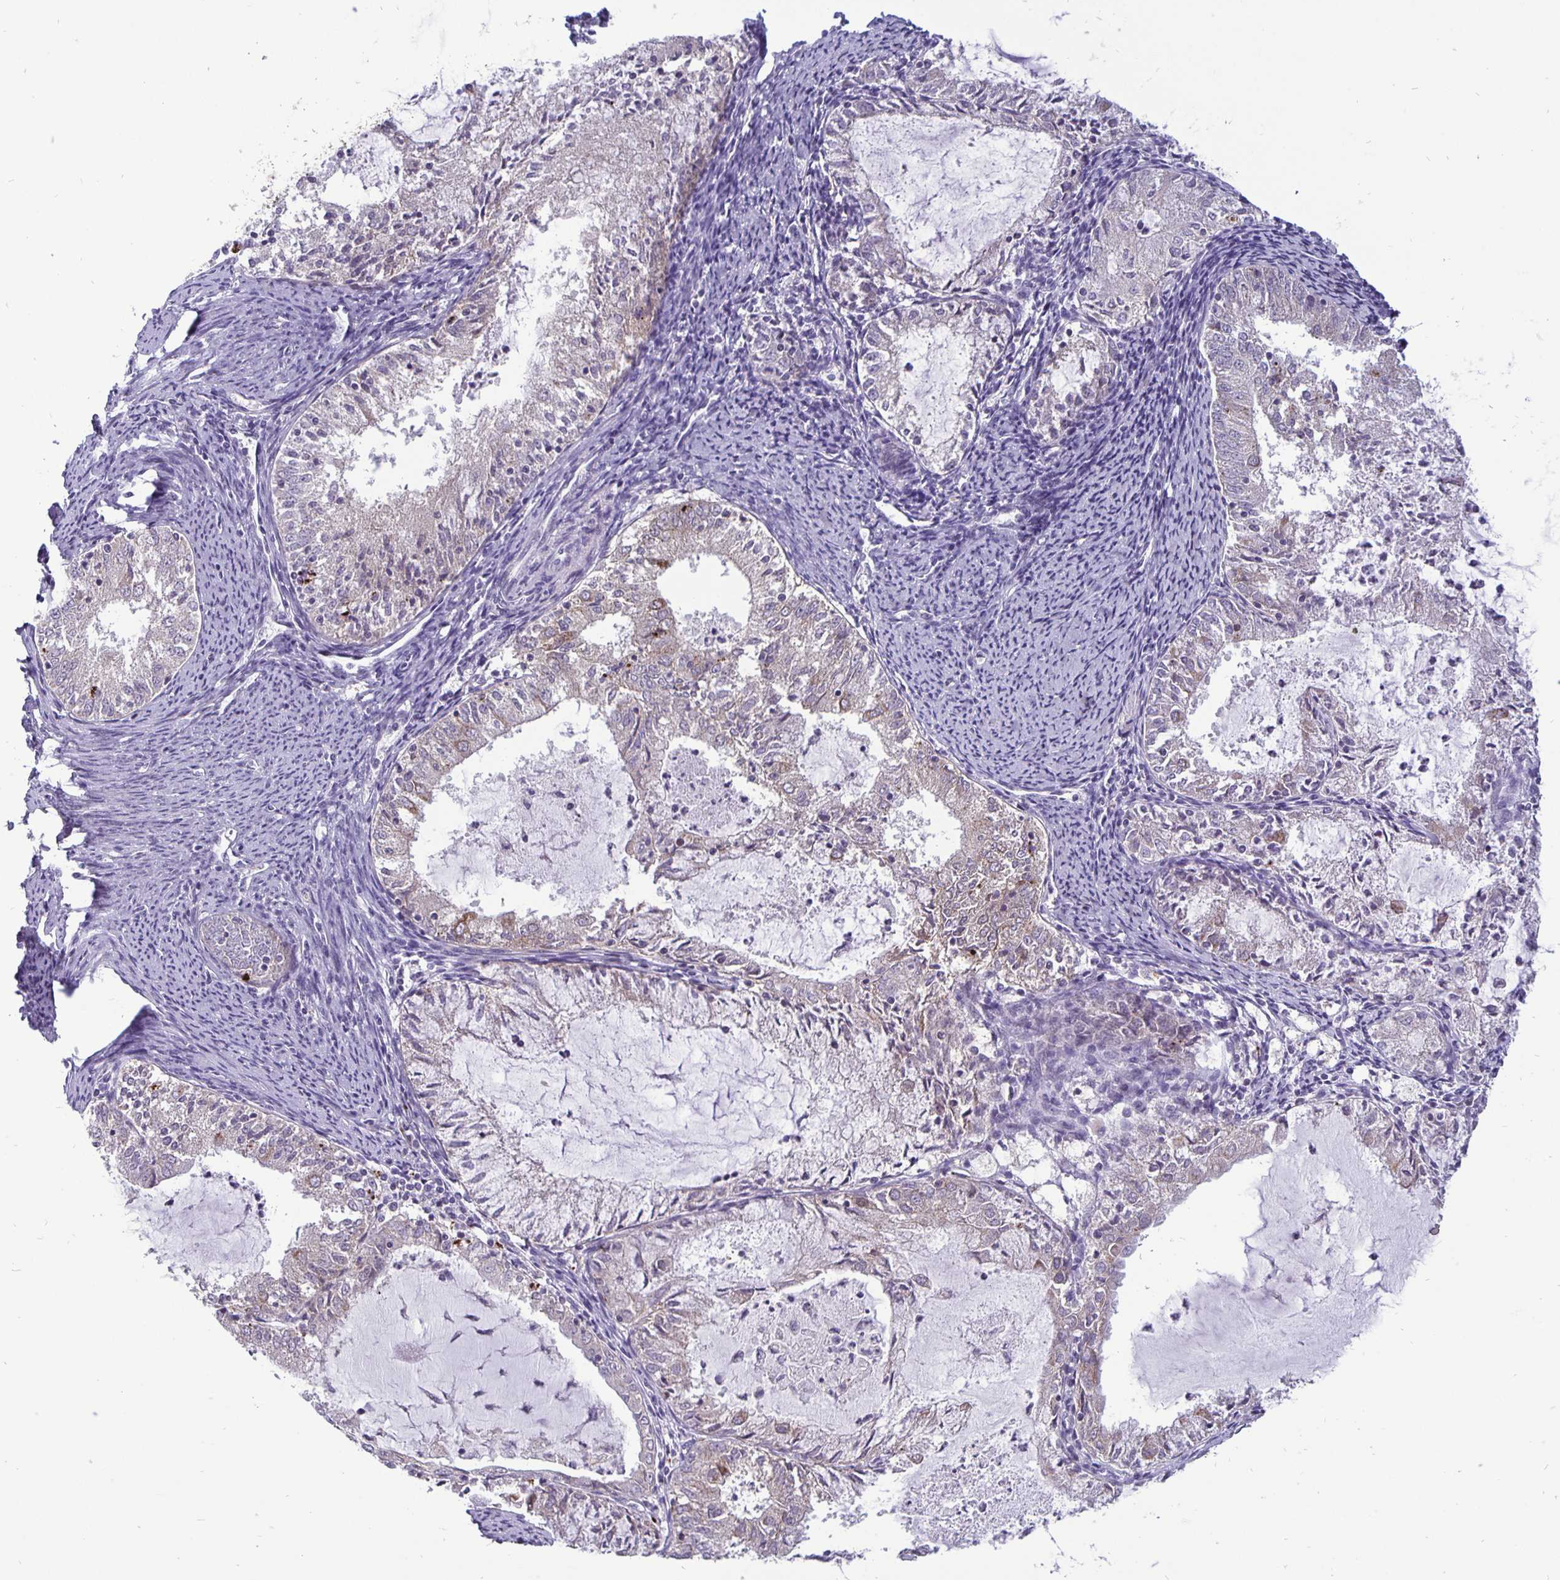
{"staining": {"intensity": "negative", "quantity": "none", "location": "none"}, "tissue": "endometrial cancer", "cell_type": "Tumor cells", "image_type": "cancer", "snomed": [{"axis": "morphology", "description": "Adenocarcinoma, NOS"}, {"axis": "topography", "description": "Endometrium"}], "caption": "Immunohistochemical staining of endometrial adenocarcinoma demonstrates no significant expression in tumor cells.", "gene": "ERBB2", "patient": {"sex": "female", "age": 57}}